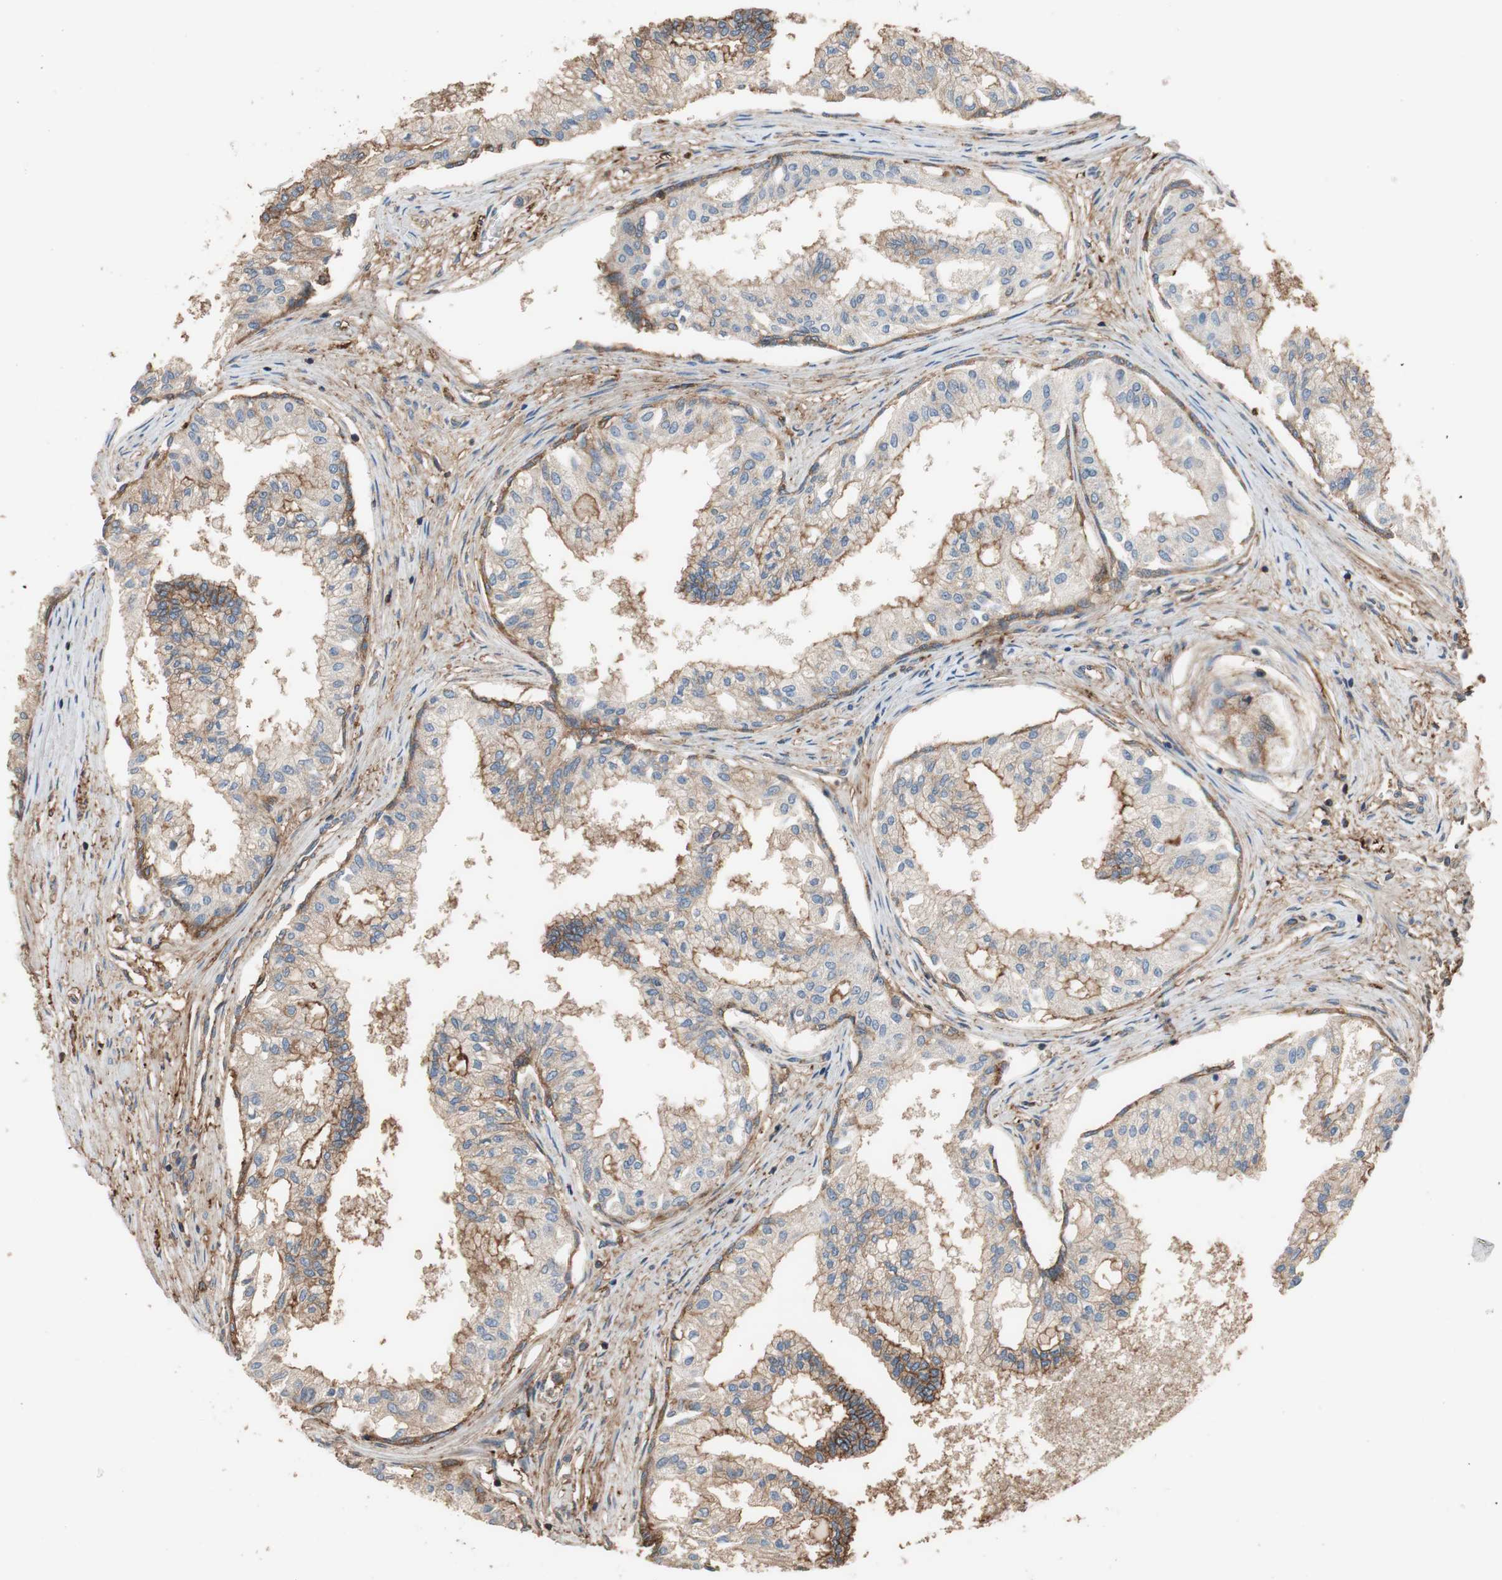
{"staining": {"intensity": "moderate", "quantity": "25%-75%", "location": "cytoplasmic/membranous"}, "tissue": "prostate", "cell_type": "Glandular cells", "image_type": "normal", "snomed": [{"axis": "morphology", "description": "Normal tissue, NOS"}, {"axis": "topography", "description": "Prostate"}, {"axis": "topography", "description": "Seminal veicle"}], "caption": "High-magnification brightfield microscopy of benign prostate stained with DAB (3,3'-diaminobenzidine) (brown) and counterstained with hematoxylin (blue). glandular cells exhibit moderate cytoplasmic/membranous positivity is present in about25%-75% of cells.", "gene": "IL1RL1", "patient": {"sex": "male", "age": 60}}